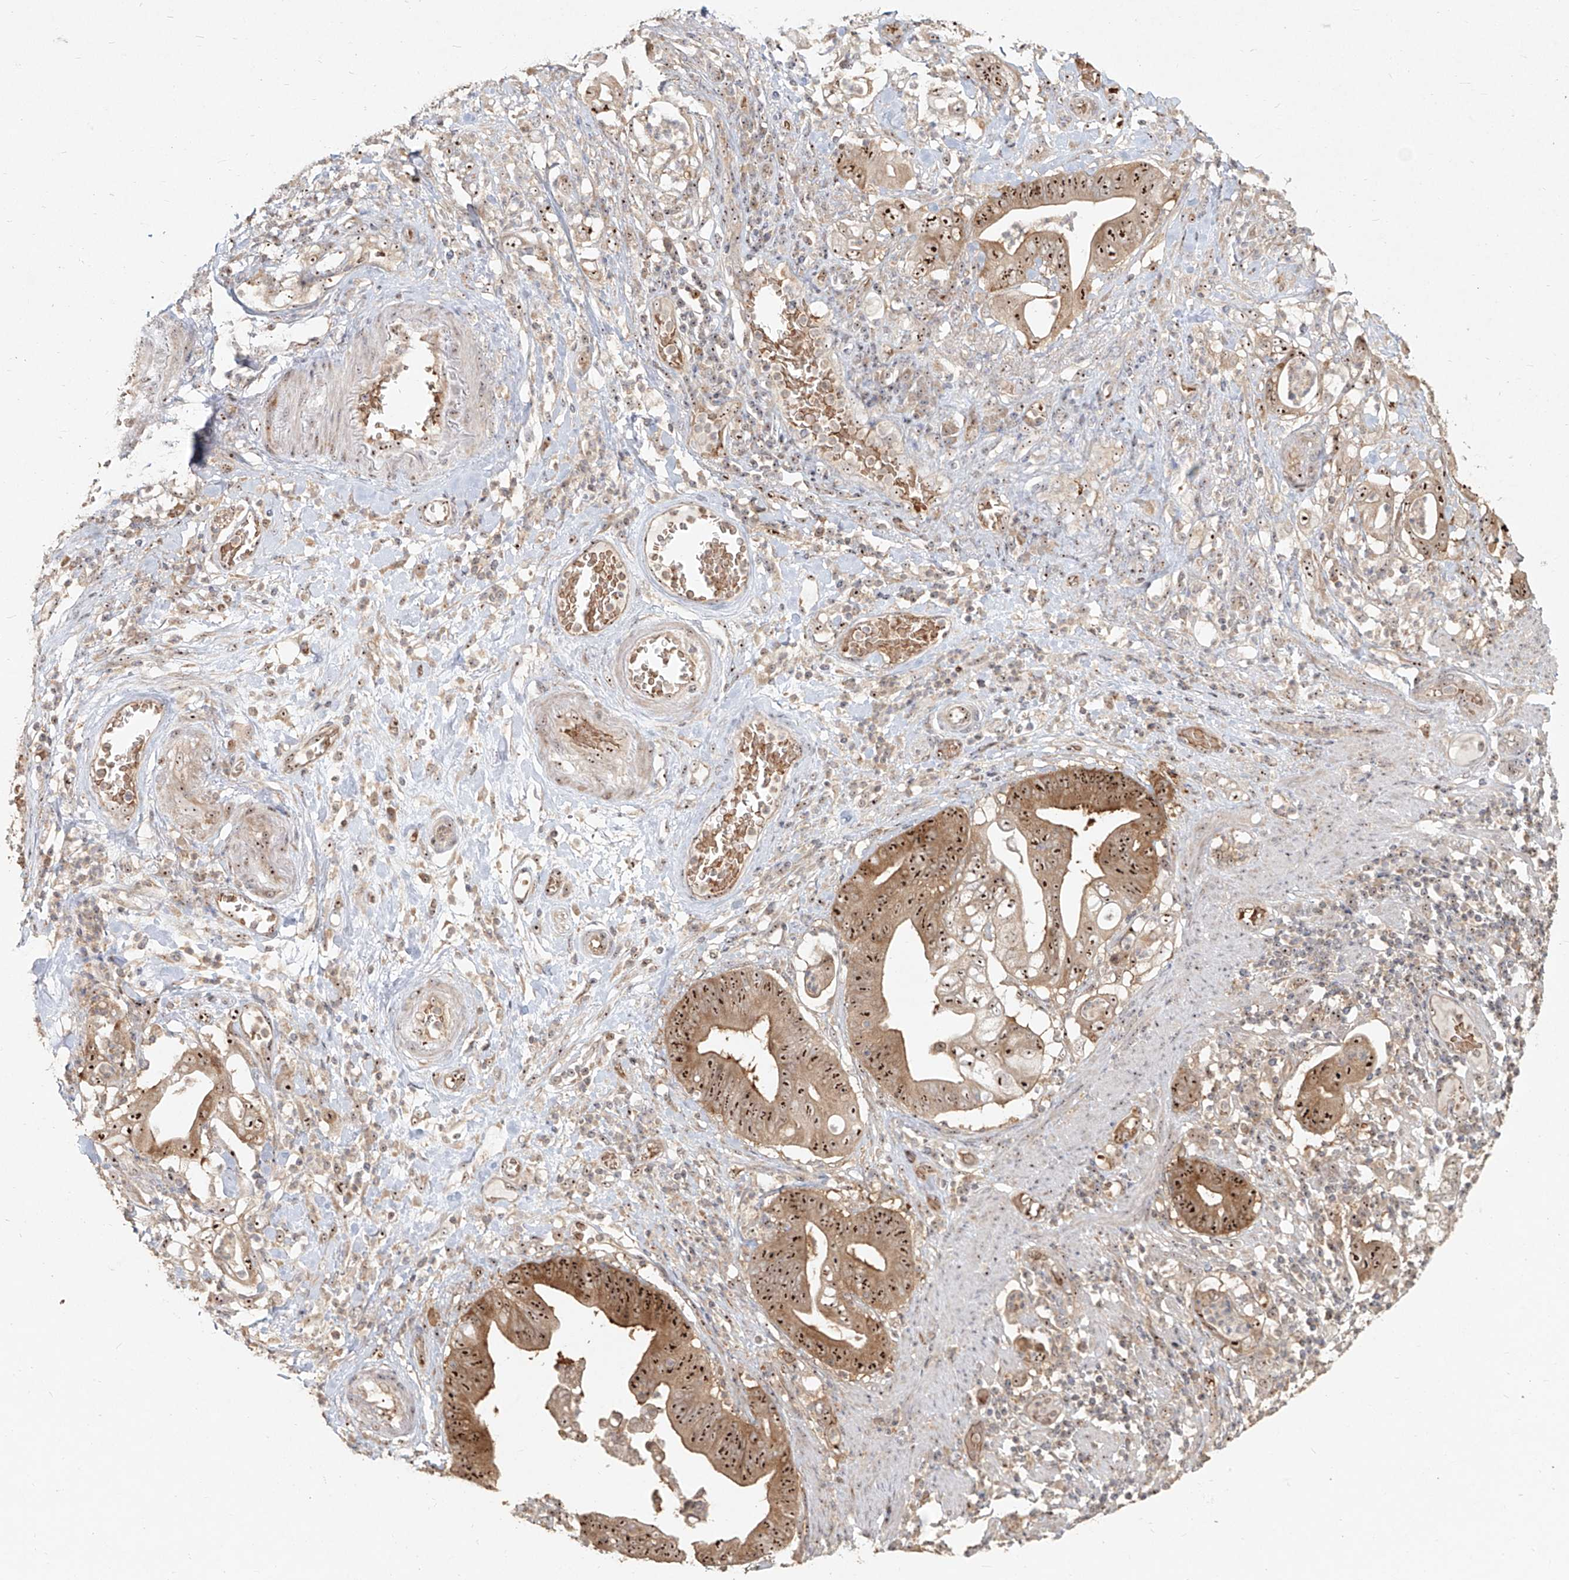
{"staining": {"intensity": "strong", "quantity": ">75%", "location": "cytoplasmic/membranous,nuclear"}, "tissue": "stomach cancer", "cell_type": "Tumor cells", "image_type": "cancer", "snomed": [{"axis": "morphology", "description": "Adenocarcinoma, NOS"}, {"axis": "topography", "description": "Stomach"}], "caption": "Strong cytoplasmic/membranous and nuclear positivity is appreciated in approximately >75% of tumor cells in stomach cancer.", "gene": "BYSL", "patient": {"sex": "female", "age": 73}}